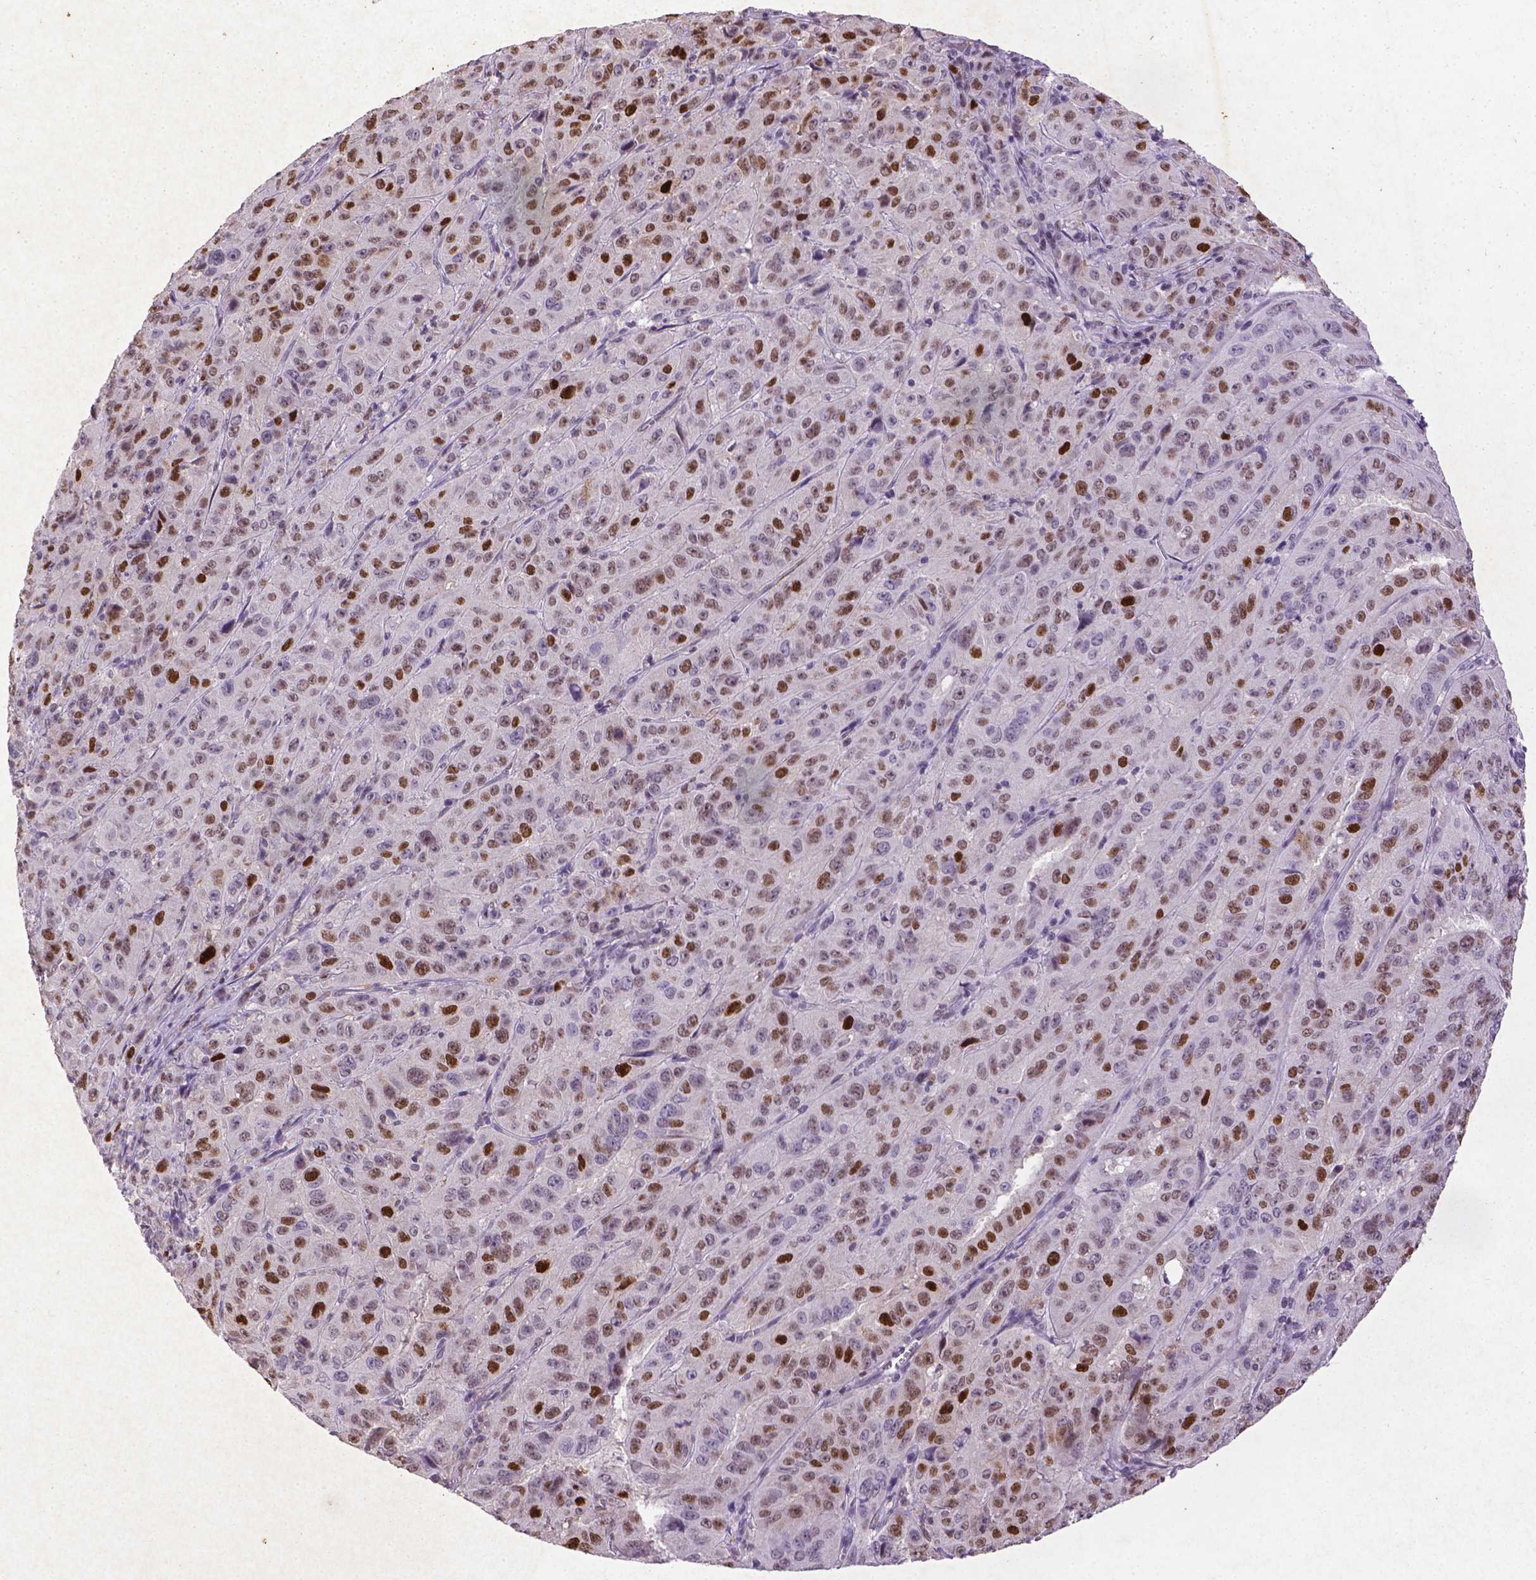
{"staining": {"intensity": "strong", "quantity": "25%-75%", "location": "nuclear"}, "tissue": "pancreatic cancer", "cell_type": "Tumor cells", "image_type": "cancer", "snomed": [{"axis": "morphology", "description": "Adenocarcinoma, NOS"}, {"axis": "topography", "description": "Pancreas"}], "caption": "Protein expression analysis of pancreatic cancer (adenocarcinoma) displays strong nuclear expression in approximately 25%-75% of tumor cells.", "gene": "CDKN1A", "patient": {"sex": "male", "age": 63}}